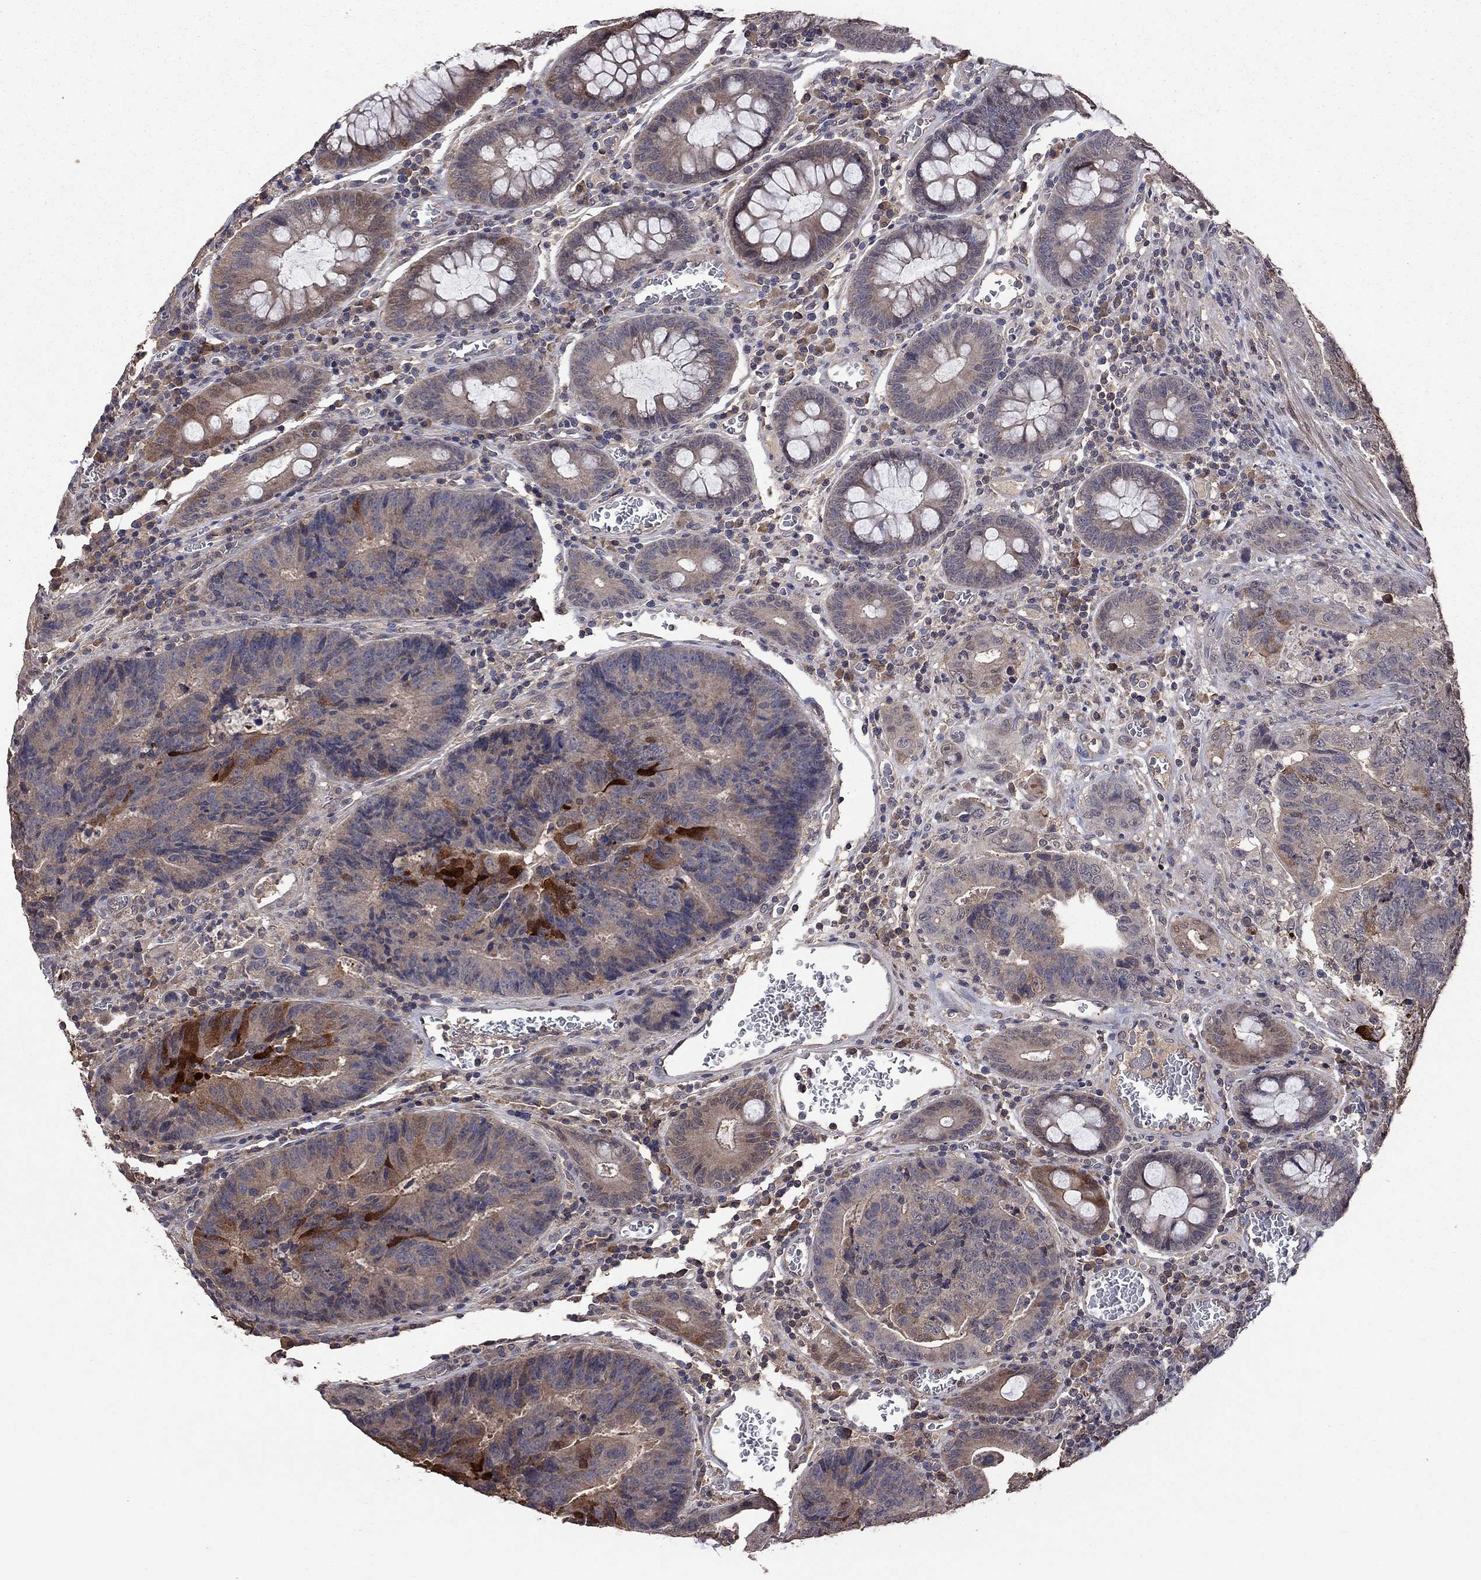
{"staining": {"intensity": "strong", "quantity": "<25%", "location": "cytoplasmic/membranous"}, "tissue": "colorectal cancer", "cell_type": "Tumor cells", "image_type": "cancer", "snomed": [{"axis": "morphology", "description": "Adenocarcinoma, NOS"}, {"axis": "topography", "description": "Colon"}], "caption": "An immunohistochemistry (IHC) micrograph of neoplastic tissue is shown. Protein staining in brown labels strong cytoplasmic/membranous positivity in colorectal adenocarcinoma within tumor cells.", "gene": "TSNARE1", "patient": {"sex": "female", "age": 48}}